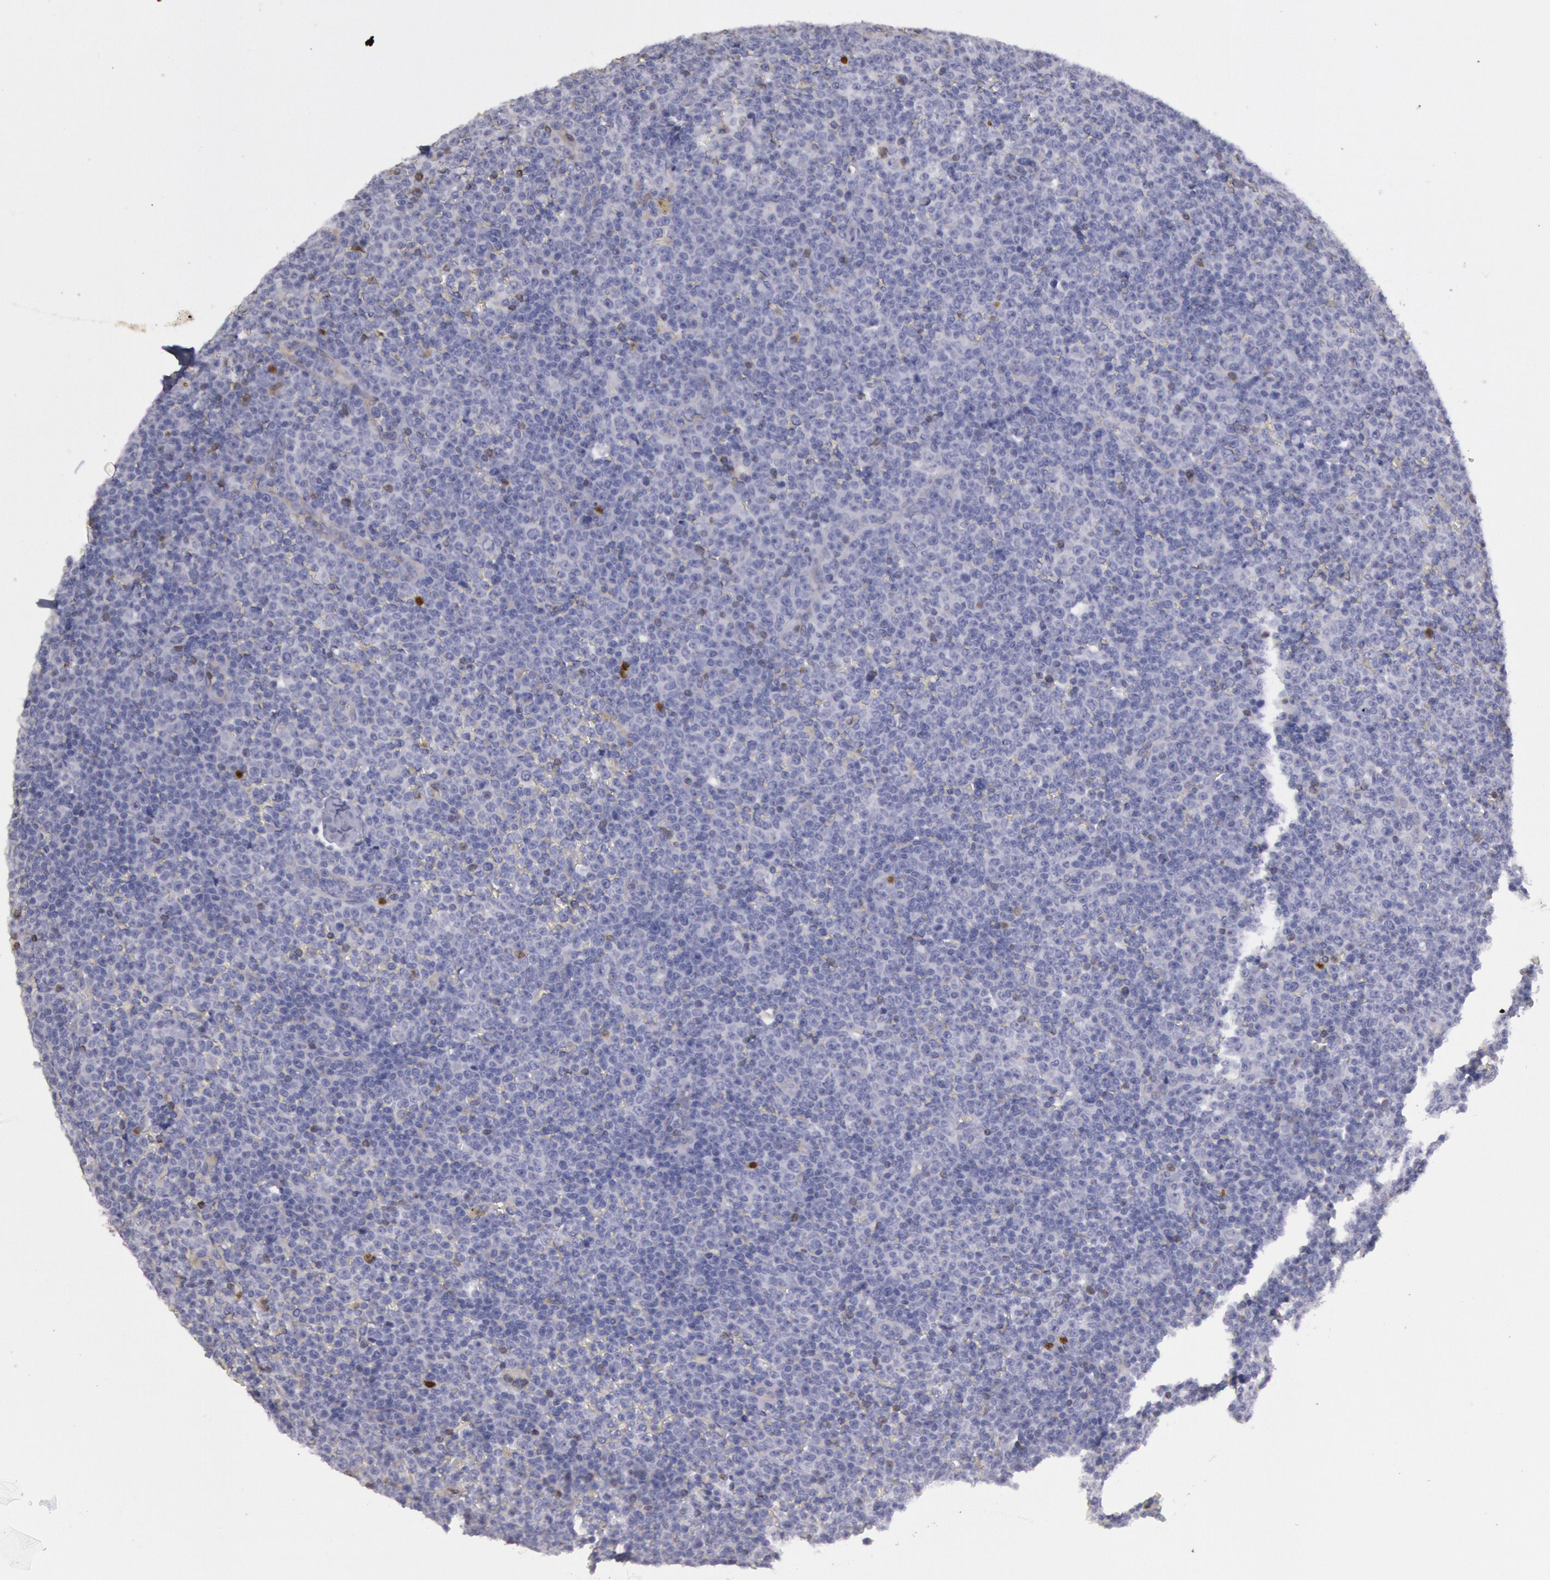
{"staining": {"intensity": "negative", "quantity": "none", "location": "none"}, "tissue": "lymphoma", "cell_type": "Tumor cells", "image_type": "cancer", "snomed": [{"axis": "morphology", "description": "Malignant lymphoma, non-Hodgkin's type, Low grade"}, {"axis": "topography", "description": "Spleen"}], "caption": "This is a histopathology image of immunohistochemistry (IHC) staining of malignant lymphoma, non-Hodgkin's type (low-grade), which shows no positivity in tumor cells.", "gene": "RAB27A", "patient": {"sex": "male", "age": 67}}